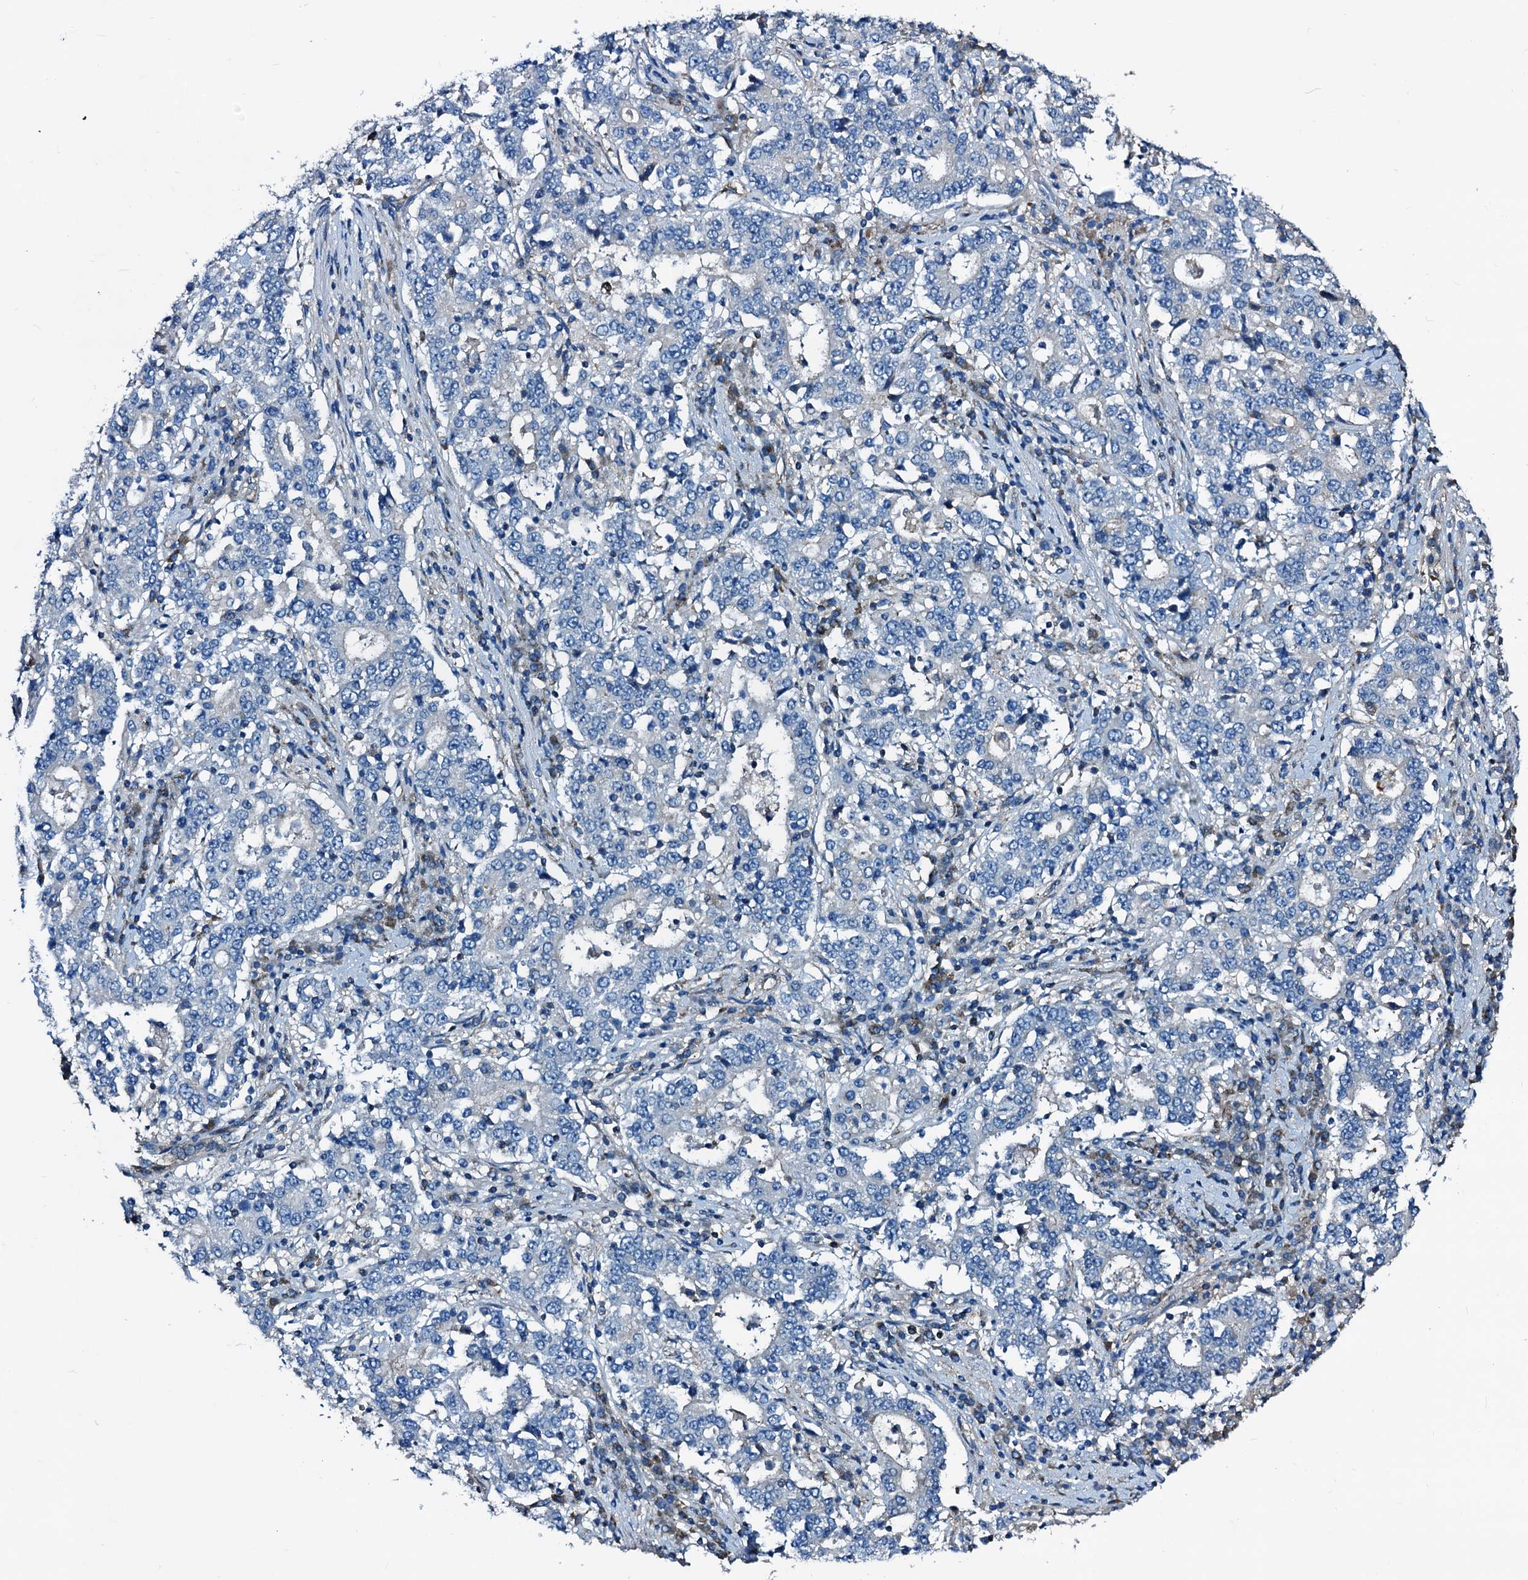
{"staining": {"intensity": "negative", "quantity": "none", "location": "none"}, "tissue": "stomach cancer", "cell_type": "Tumor cells", "image_type": "cancer", "snomed": [{"axis": "morphology", "description": "Adenocarcinoma, NOS"}, {"axis": "topography", "description": "Stomach"}], "caption": "IHC micrograph of adenocarcinoma (stomach) stained for a protein (brown), which displays no expression in tumor cells. Brightfield microscopy of immunohistochemistry (IHC) stained with DAB (brown) and hematoxylin (blue), captured at high magnification.", "gene": "GCOM1", "patient": {"sex": "male", "age": 59}}